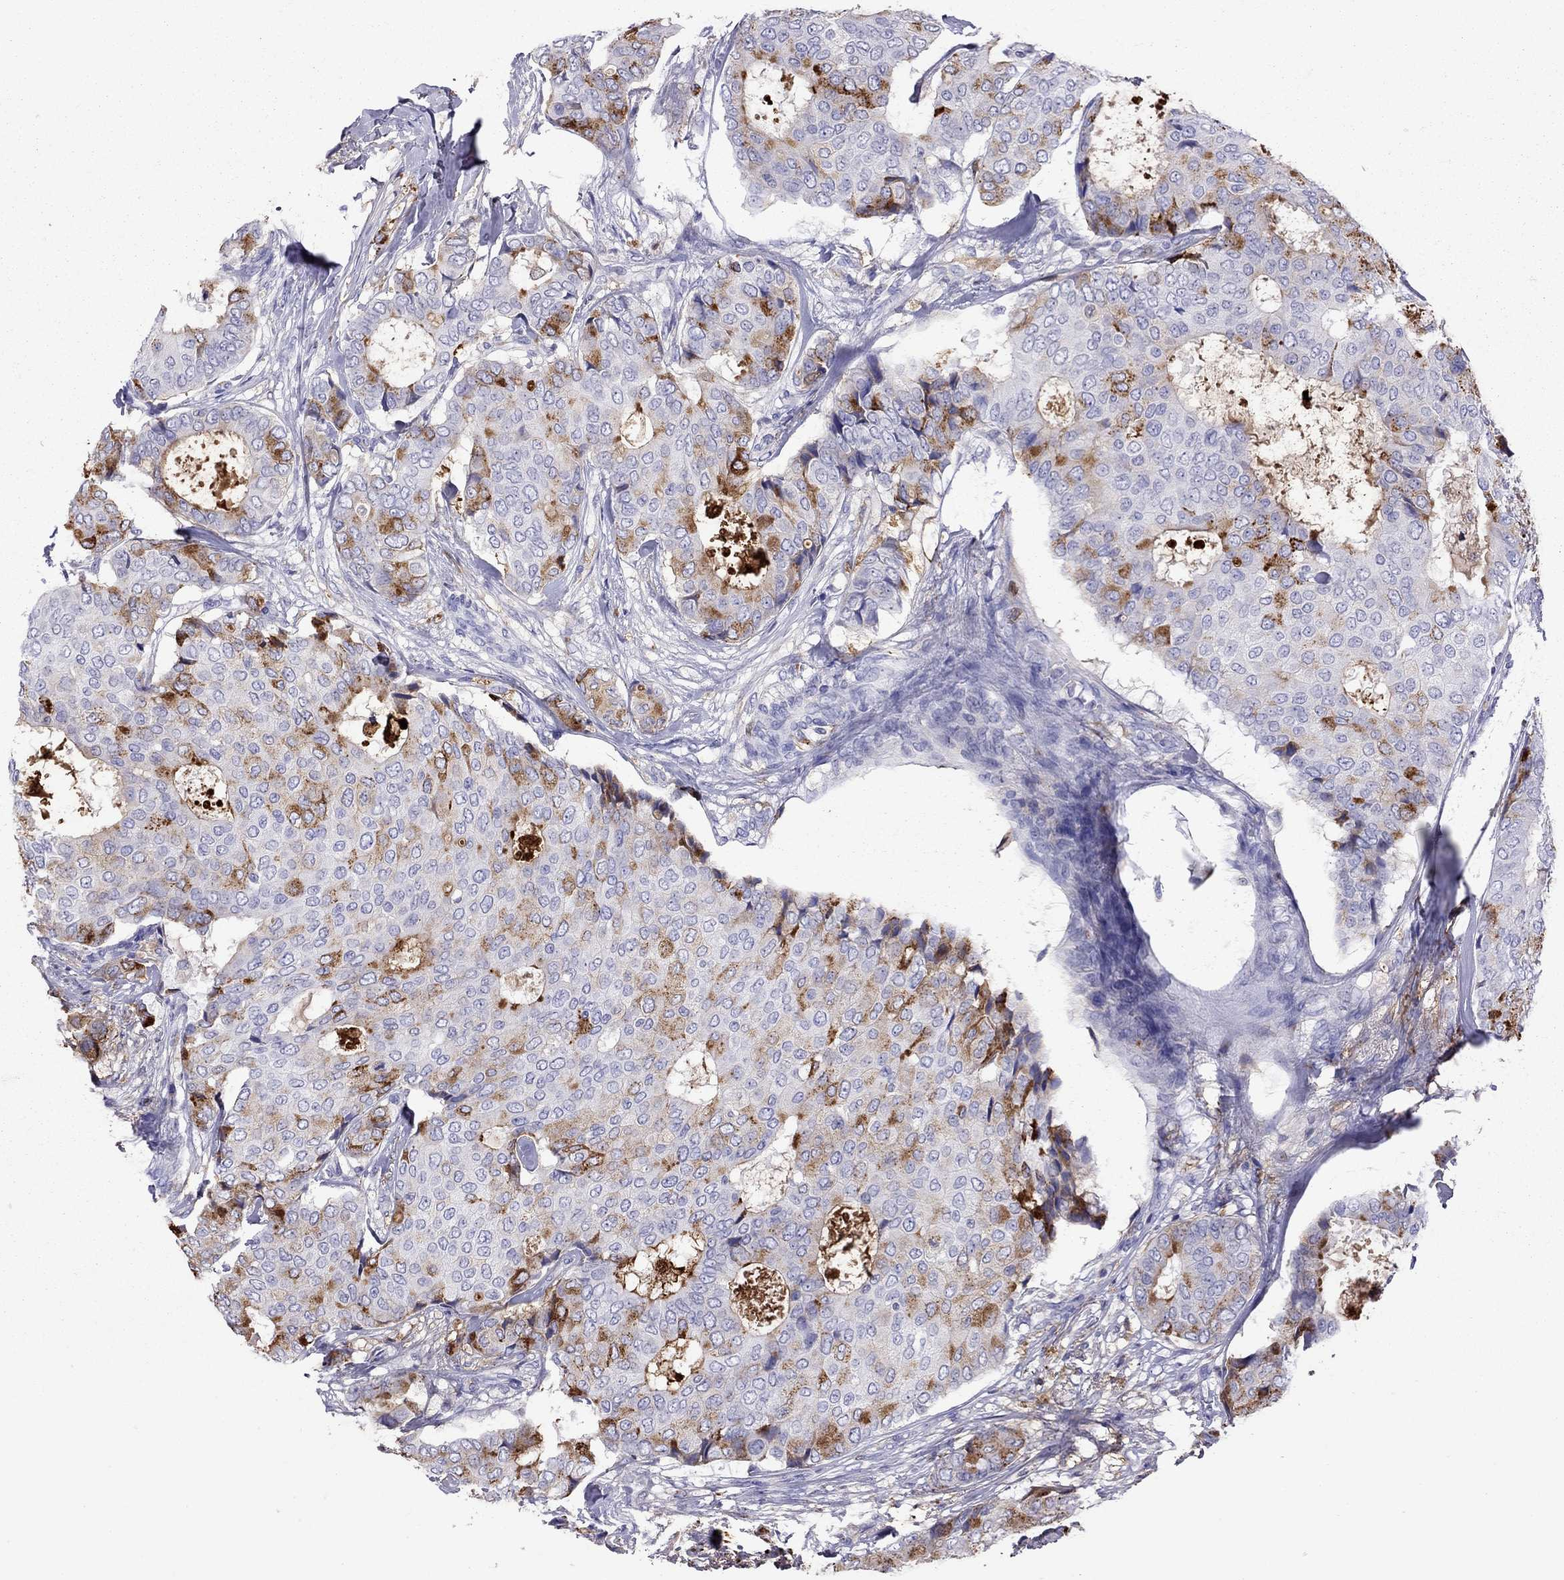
{"staining": {"intensity": "strong", "quantity": "25%-75%", "location": "cytoplasmic/membranous"}, "tissue": "breast cancer", "cell_type": "Tumor cells", "image_type": "cancer", "snomed": [{"axis": "morphology", "description": "Duct carcinoma"}, {"axis": "topography", "description": "Breast"}], "caption": "Immunohistochemistry (IHC) of human breast cancer (infiltrating ductal carcinoma) demonstrates high levels of strong cytoplasmic/membranous expression in about 25%-75% of tumor cells.", "gene": "SERPINA3", "patient": {"sex": "female", "age": 75}}